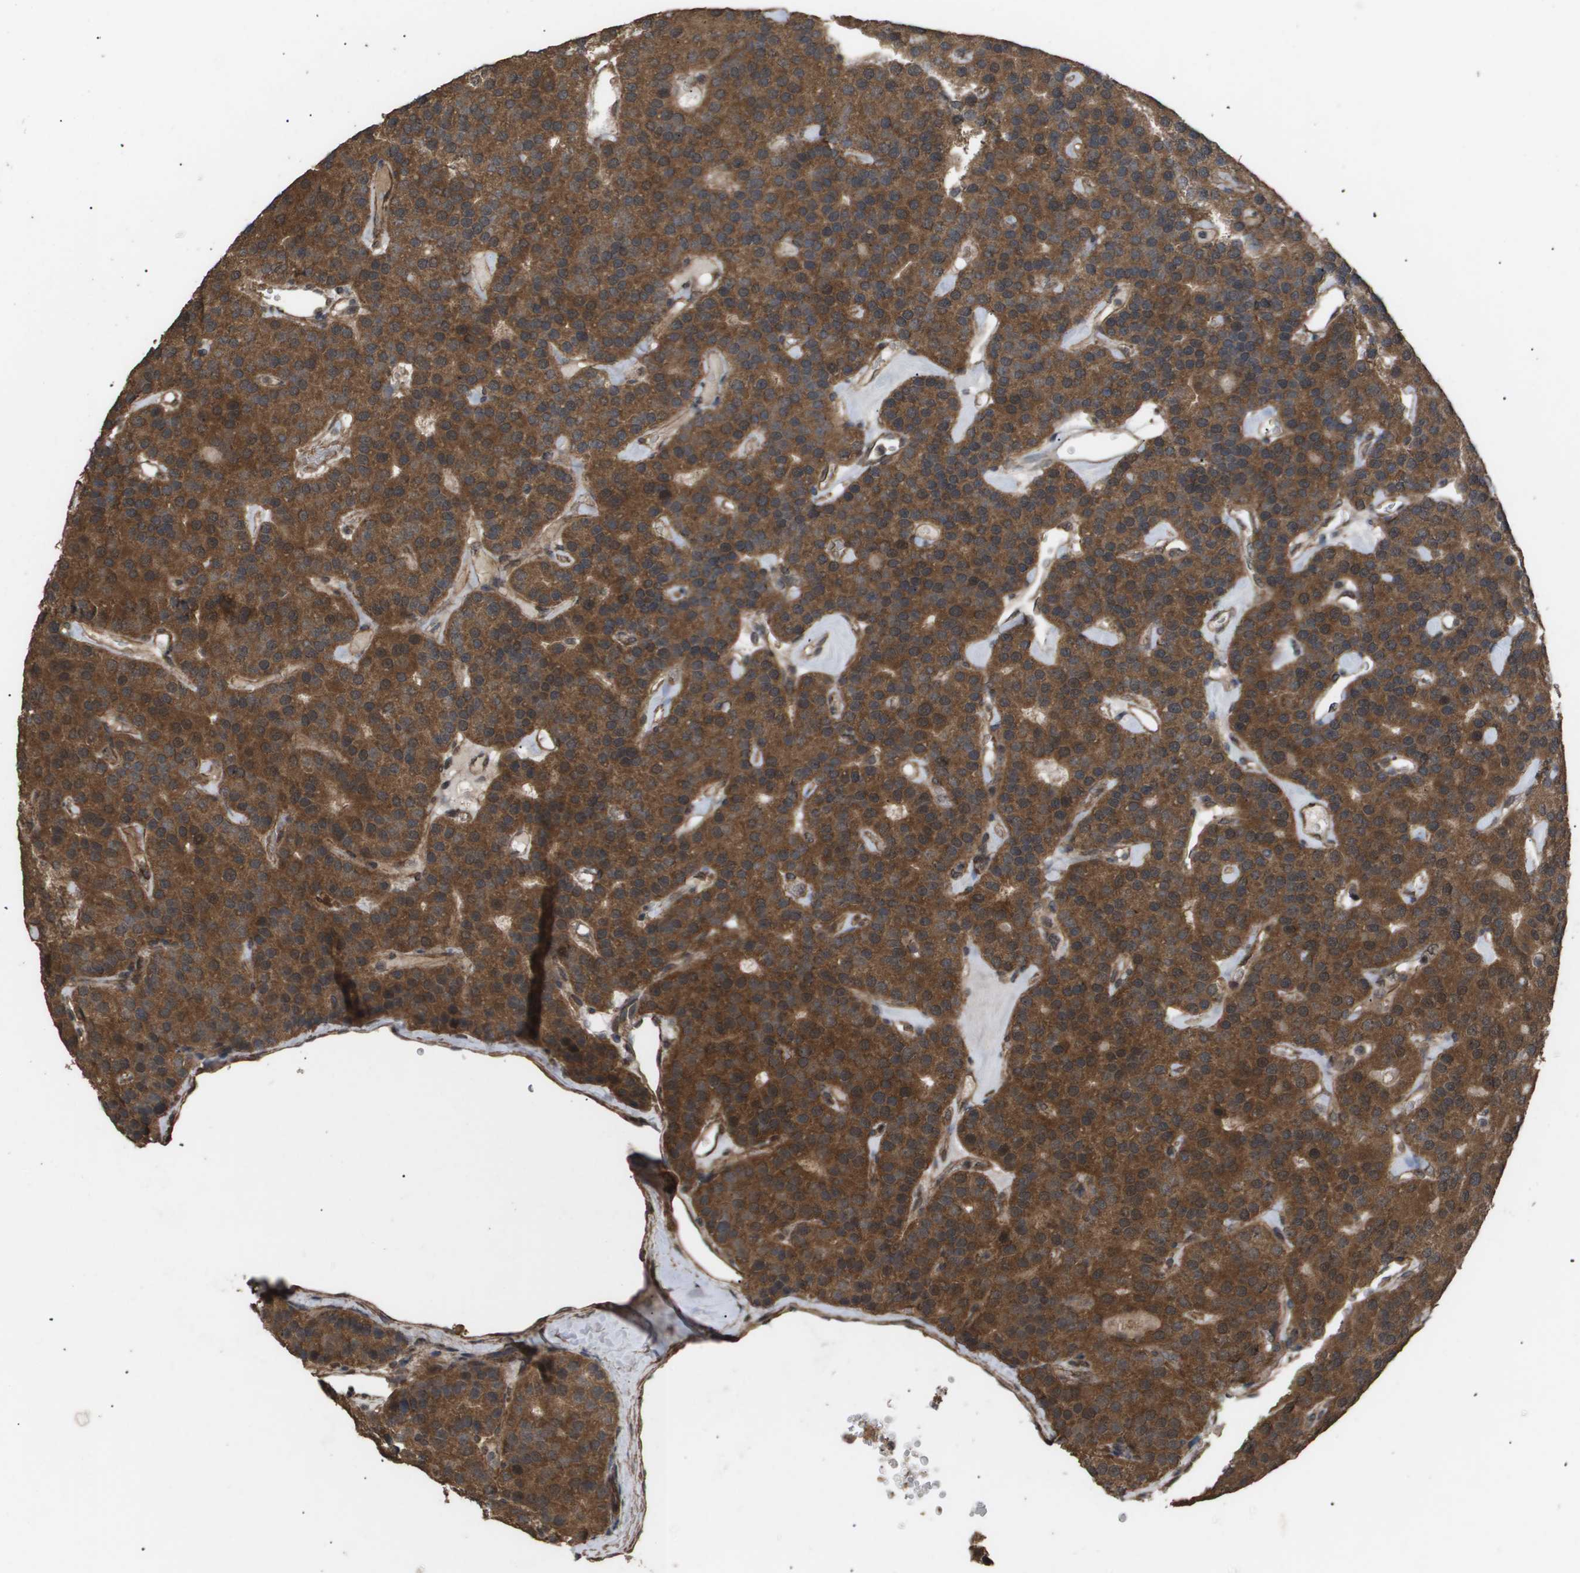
{"staining": {"intensity": "strong", "quantity": ">75%", "location": "cytoplasmic/membranous"}, "tissue": "parathyroid gland", "cell_type": "Glandular cells", "image_type": "normal", "snomed": [{"axis": "morphology", "description": "Normal tissue, NOS"}, {"axis": "morphology", "description": "Adenoma, NOS"}, {"axis": "topography", "description": "Parathyroid gland"}], "caption": "Glandular cells exhibit strong cytoplasmic/membranous staining in approximately >75% of cells in unremarkable parathyroid gland.", "gene": "CUL5", "patient": {"sex": "female", "age": 86}}